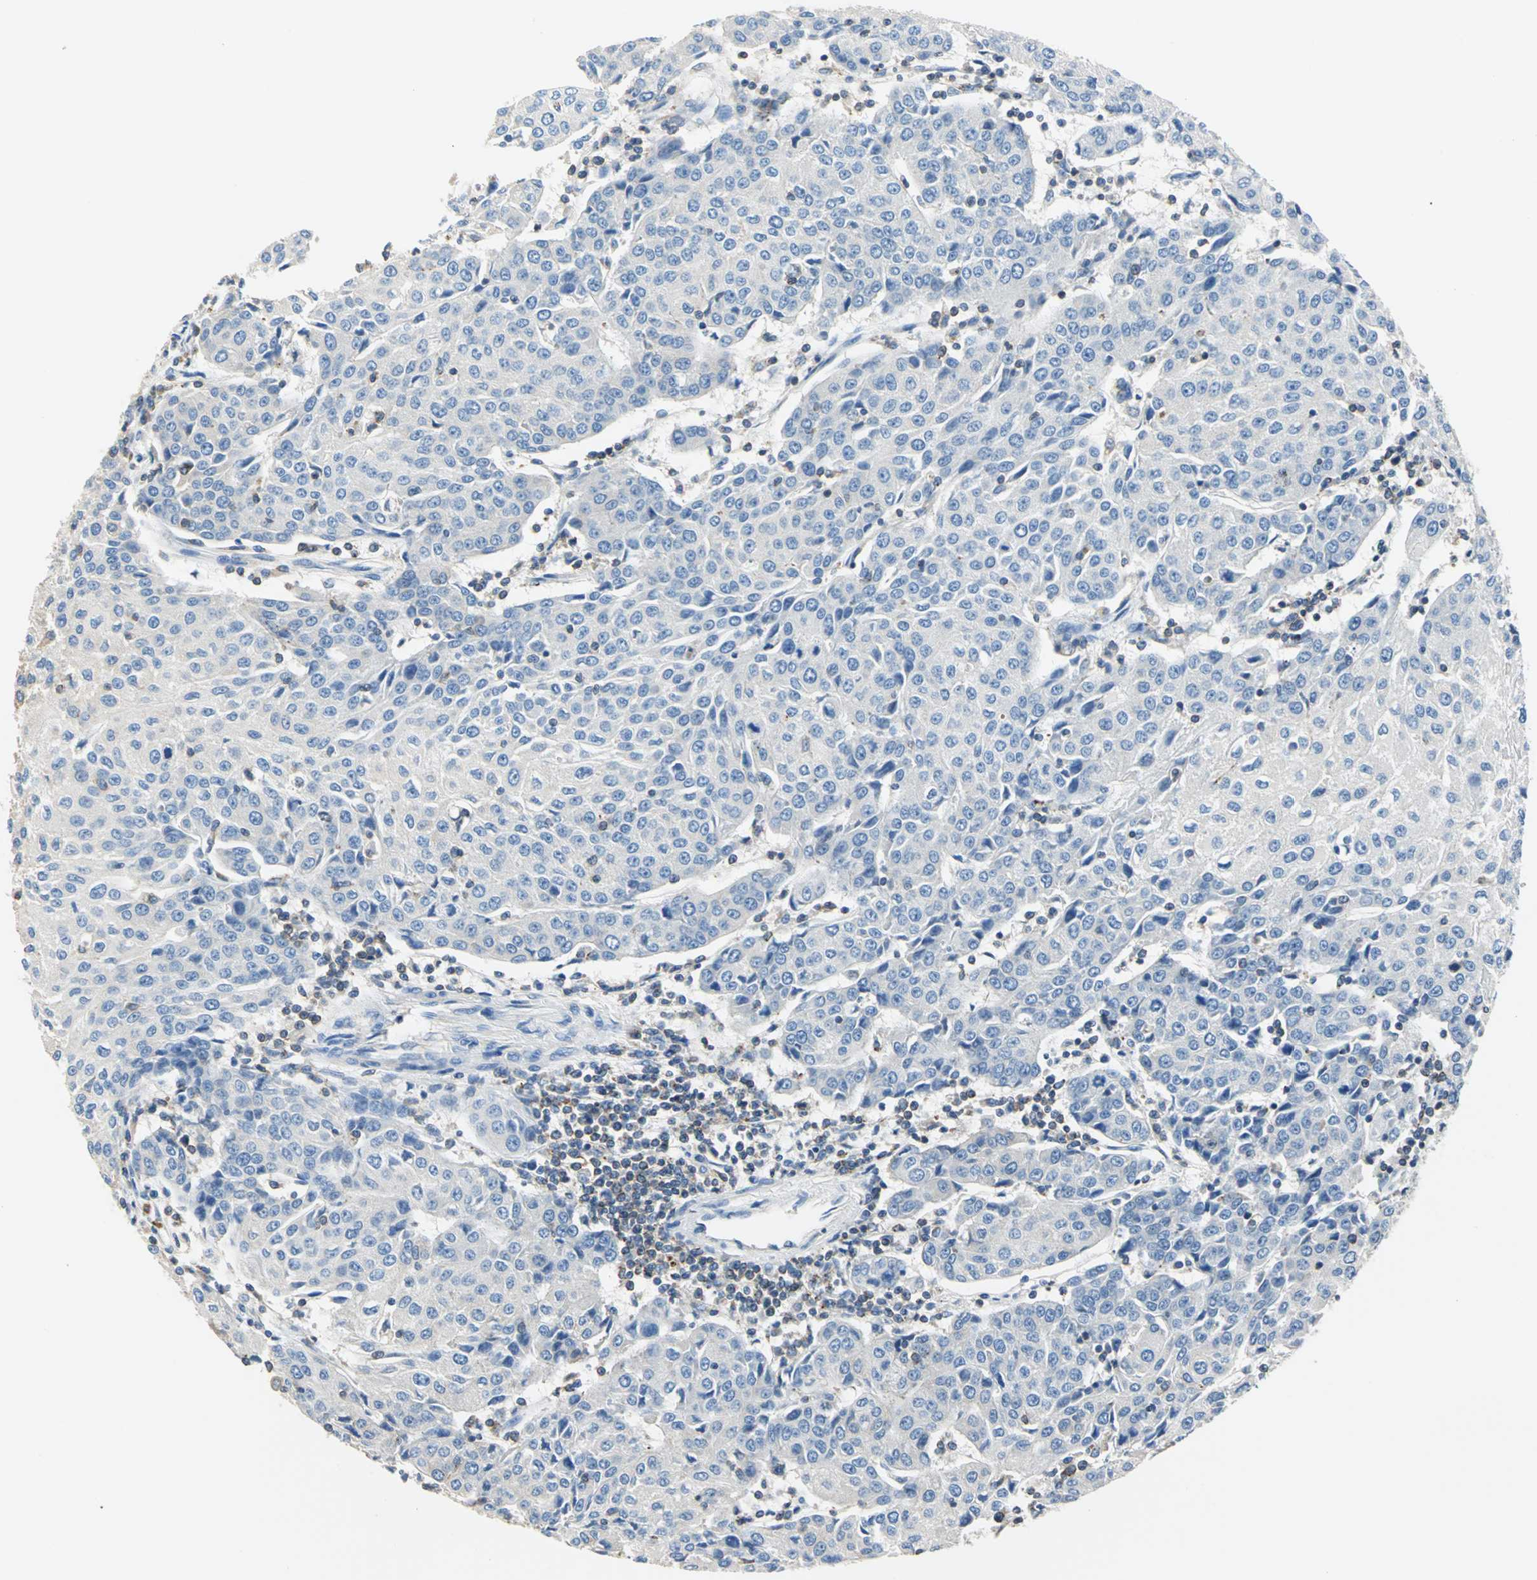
{"staining": {"intensity": "negative", "quantity": "none", "location": "none"}, "tissue": "urothelial cancer", "cell_type": "Tumor cells", "image_type": "cancer", "snomed": [{"axis": "morphology", "description": "Urothelial carcinoma, High grade"}, {"axis": "topography", "description": "Urinary bladder"}], "caption": "Protein analysis of urothelial cancer demonstrates no significant positivity in tumor cells.", "gene": "SEPTIN6", "patient": {"sex": "female", "age": 85}}